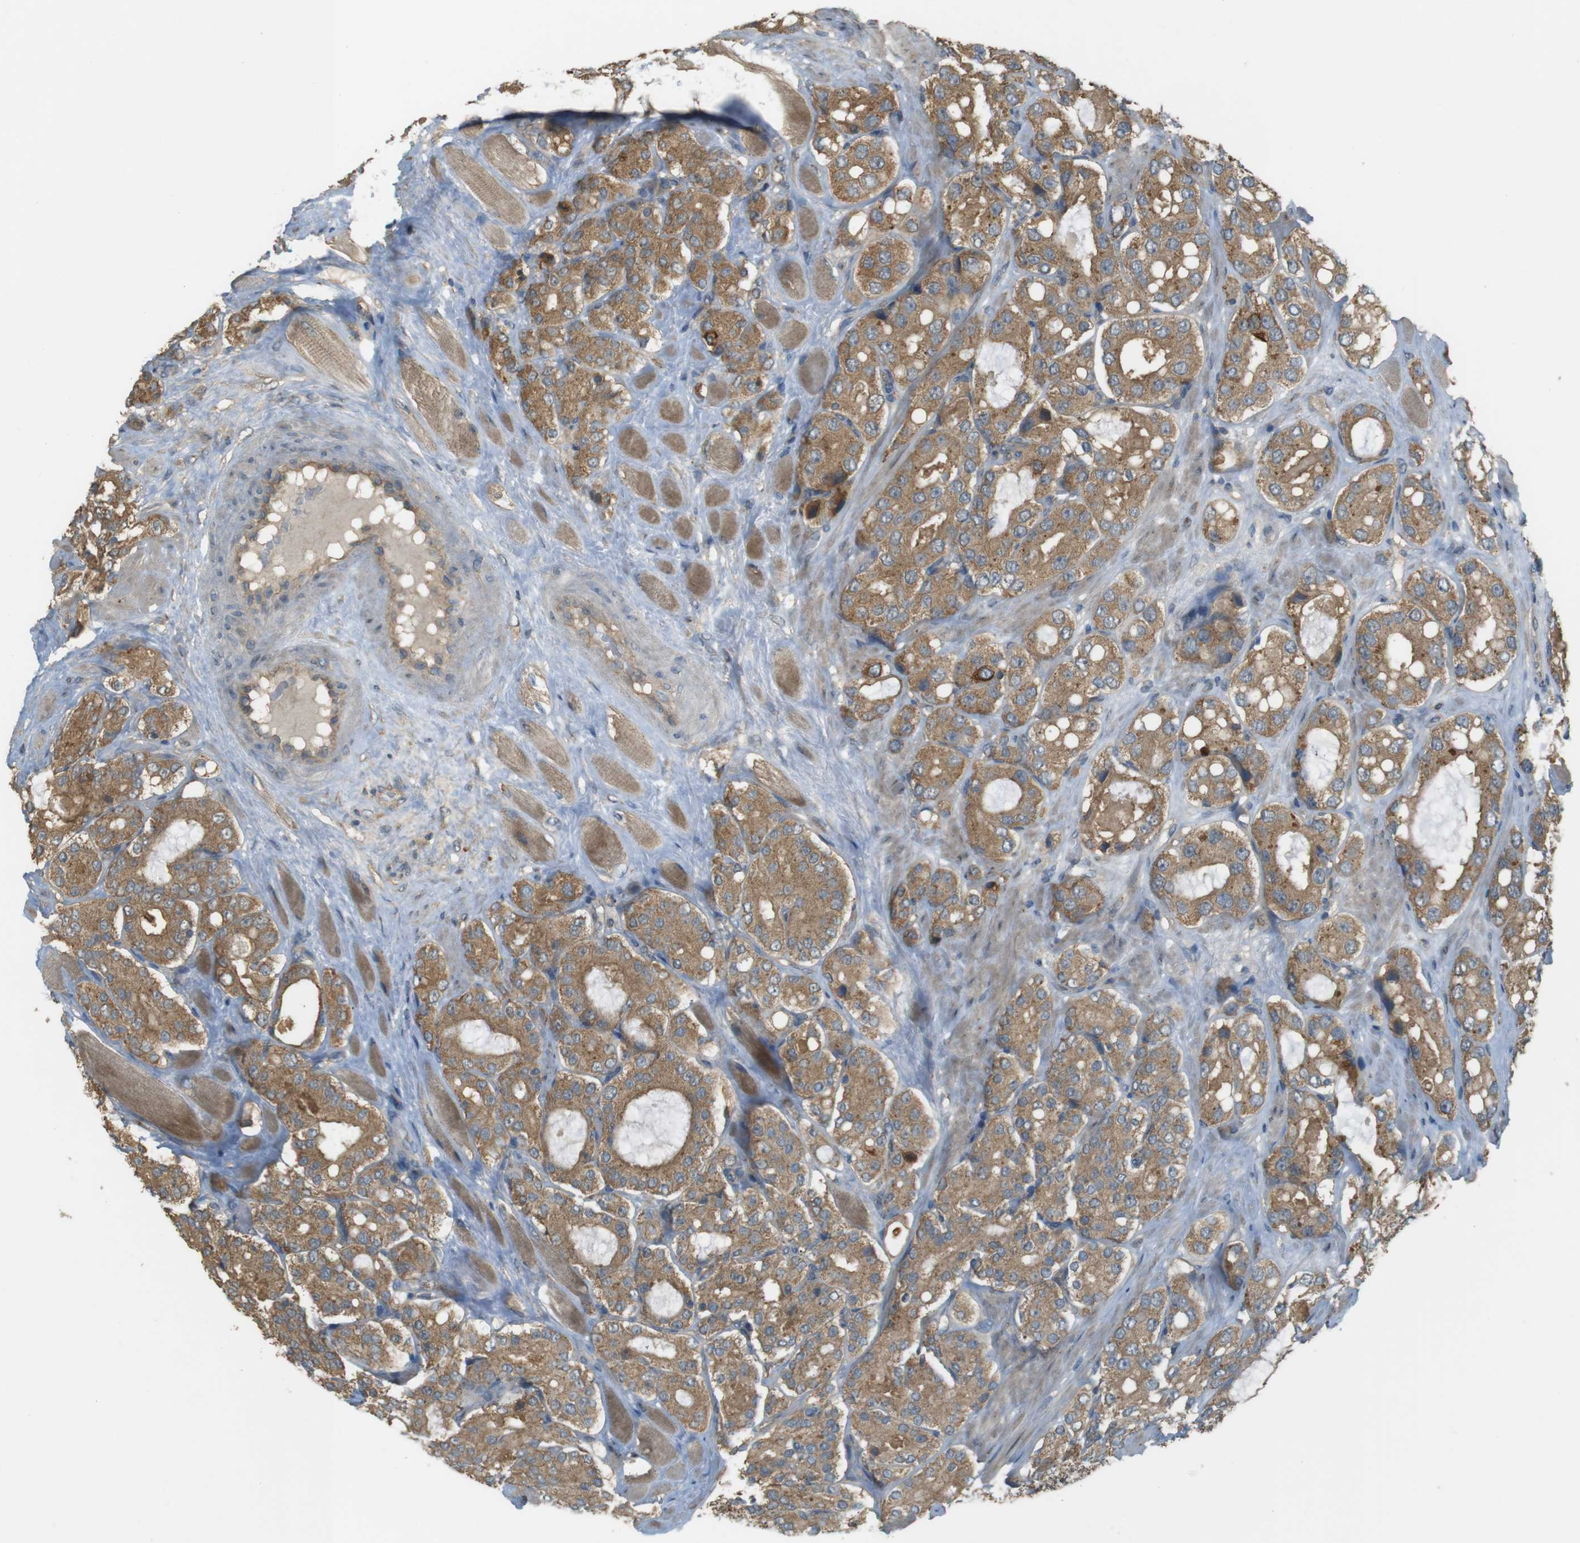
{"staining": {"intensity": "moderate", "quantity": ">75%", "location": "cytoplasmic/membranous"}, "tissue": "prostate cancer", "cell_type": "Tumor cells", "image_type": "cancer", "snomed": [{"axis": "morphology", "description": "Adenocarcinoma, High grade"}, {"axis": "topography", "description": "Prostate"}], "caption": "The micrograph shows immunohistochemical staining of prostate adenocarcinoma (high-grade). There is moderate cytoplasmic/membranous positivity is present in approximately >75% of tumor cells.", "gene": "ZDHHC20", "patient": {"sex": "male", "age": 65}}